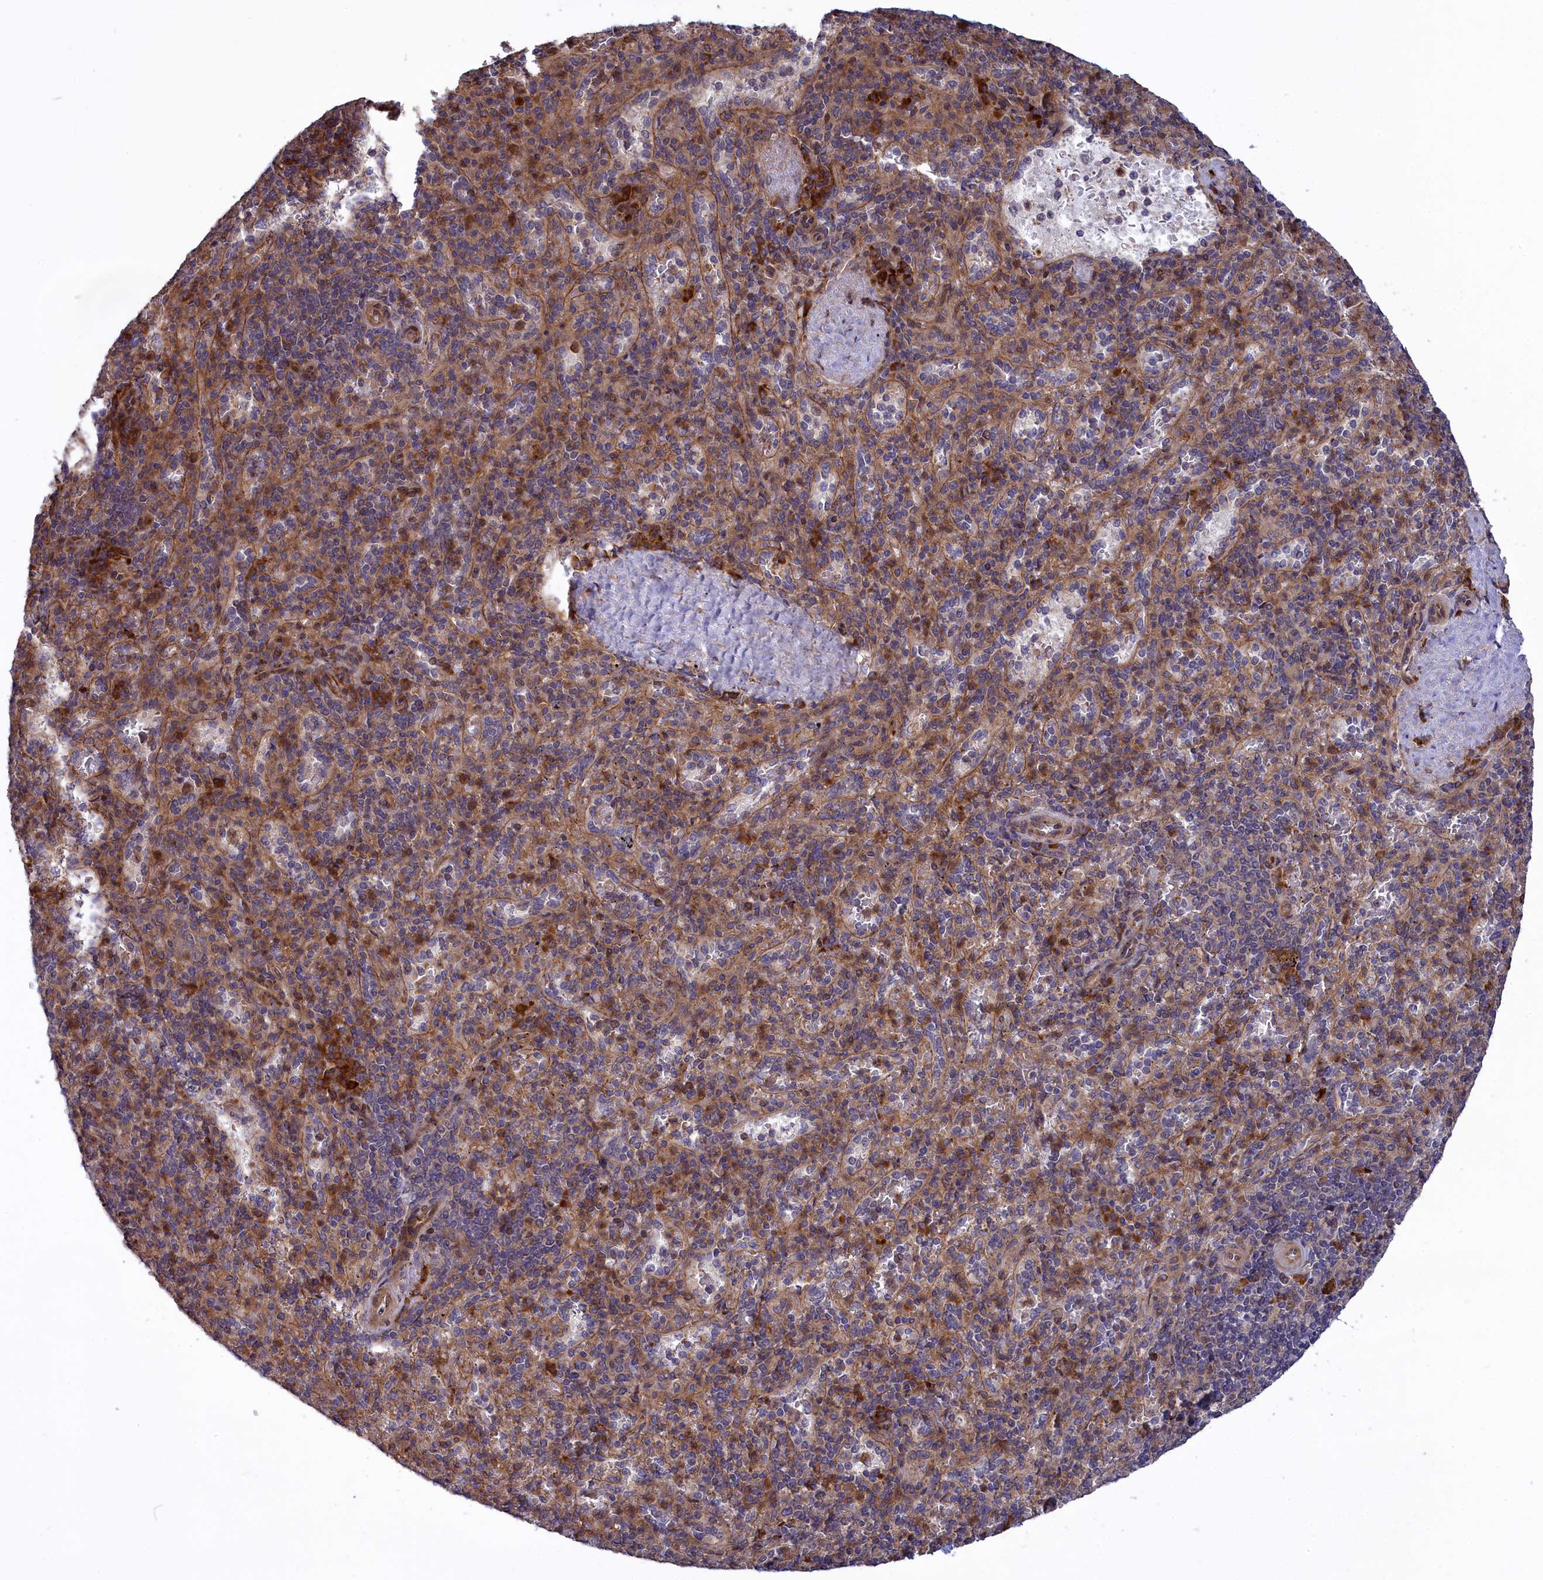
{"staining": {"intensity": "moderate", "quantity": ">75%", "location": "cytoplasmic/membranous"}, "tissue": "spleen", "cell_type": "Cells in red pulp", "image_type": "normal", "snomed": [{"axis": "morphology", "description": "Normal tissue, NOS"}, {"axis": "topography", "description": "Spleen"}], "caption": "DAB immunohistochemical staining of unremarkable human spleen reveals moderate cytoplasmic/membranous protein positivity in approximately >75% of cells in red pulp. (DAB IHC with brightfield microscopy, high magnification).", "gene": "DDX60L", "patient": {"sex": "male", "age": 82}}